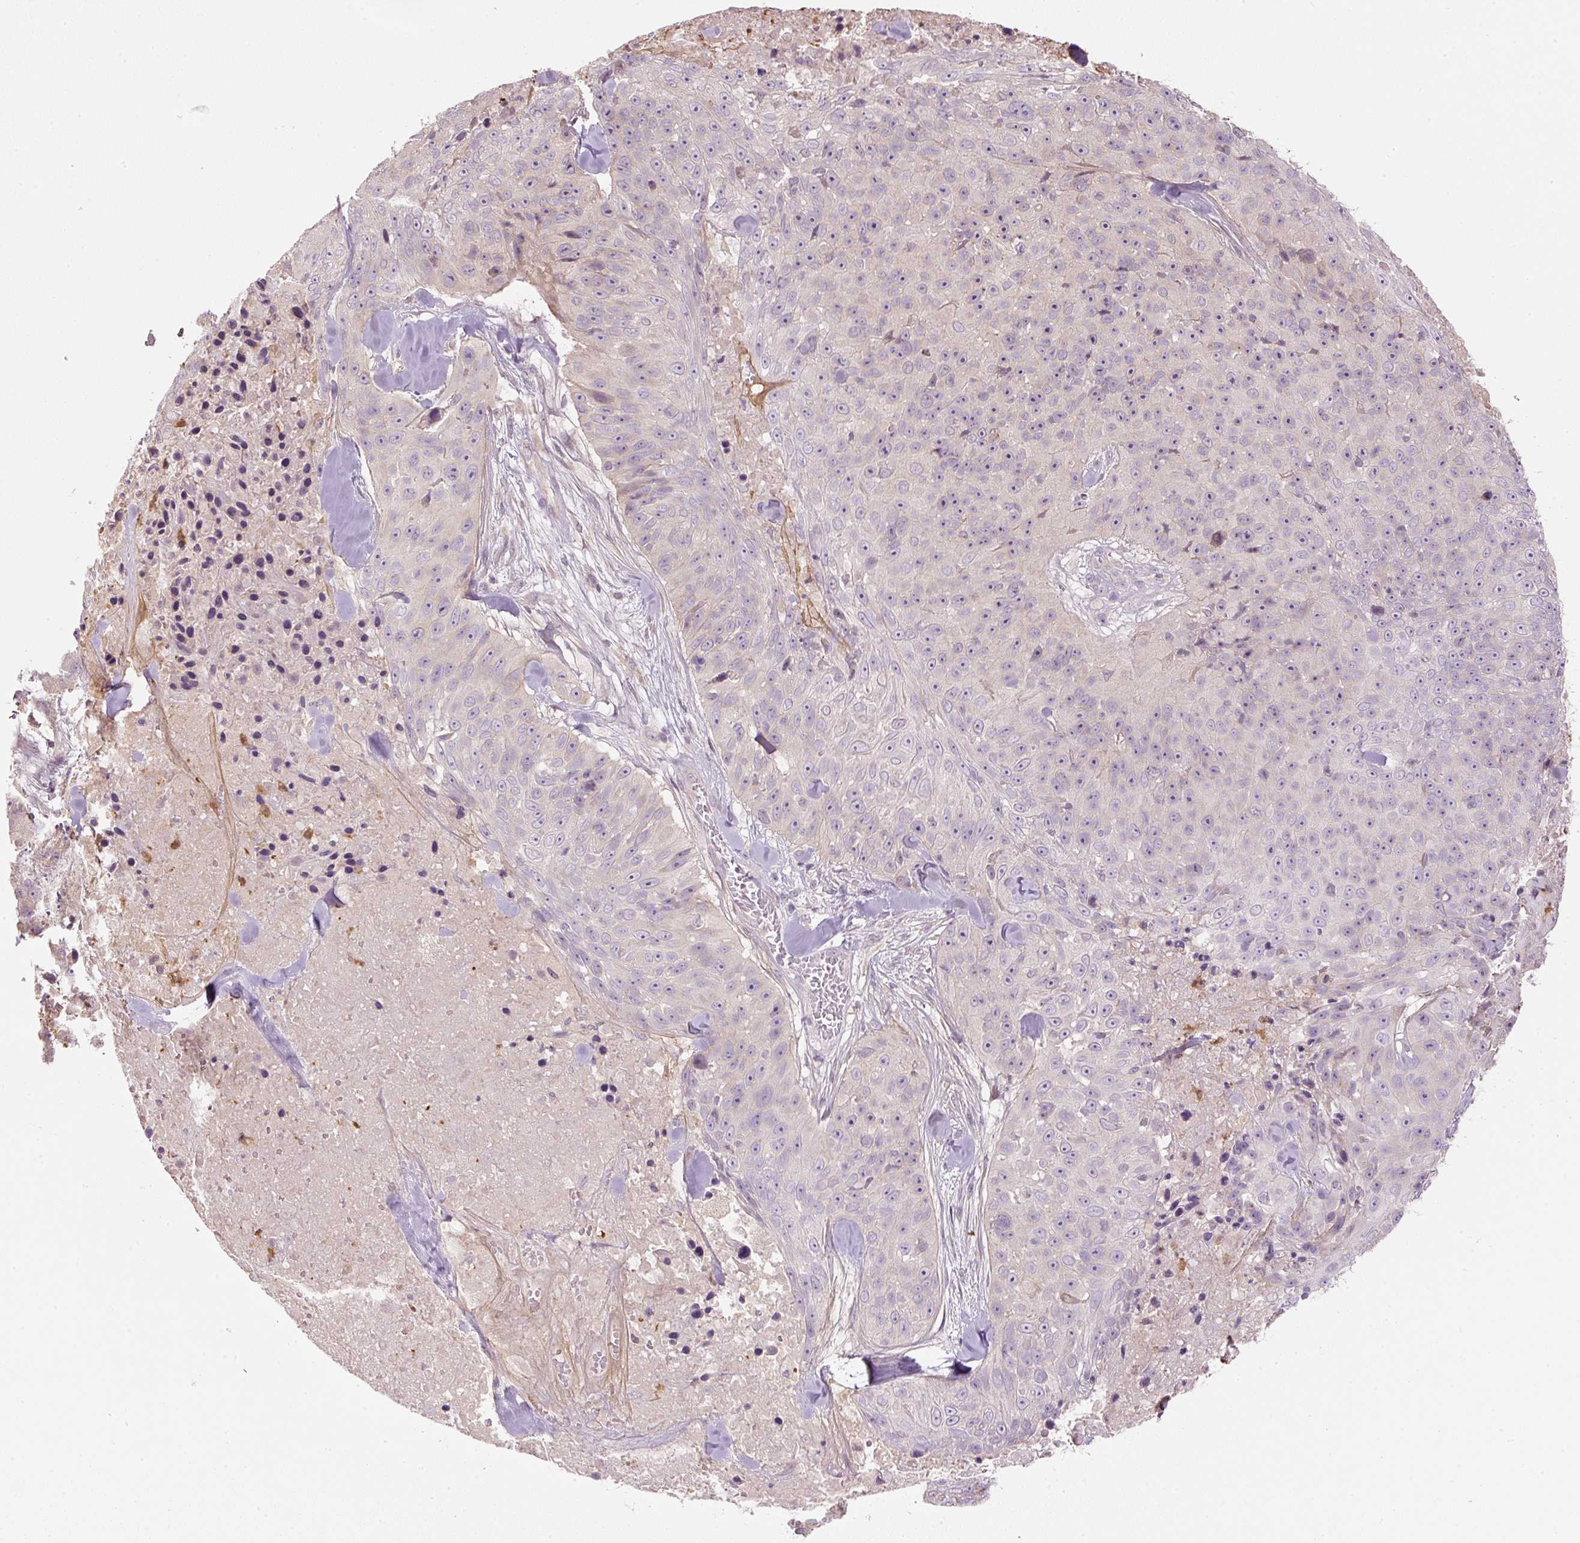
{"staining": {"intensity": "negative", "quantity": "none", "location": "none"}, "tissue": "skin cancer", "cell_type": "Tumor cells", "image_type": "cancer", "snomed": [{"axis": "morphology", "description": "Squamous cell carcinoma, NOS"}, {"axis": "topography", "description": "Skin"}], "caption": "This is an immunohistochemistry histopathology image of squamous cell carcinoma (skin). There is no staining in tumor cells.", "gene": "CTTNBP2", "patient": {"sex": "female", "age": 87}}